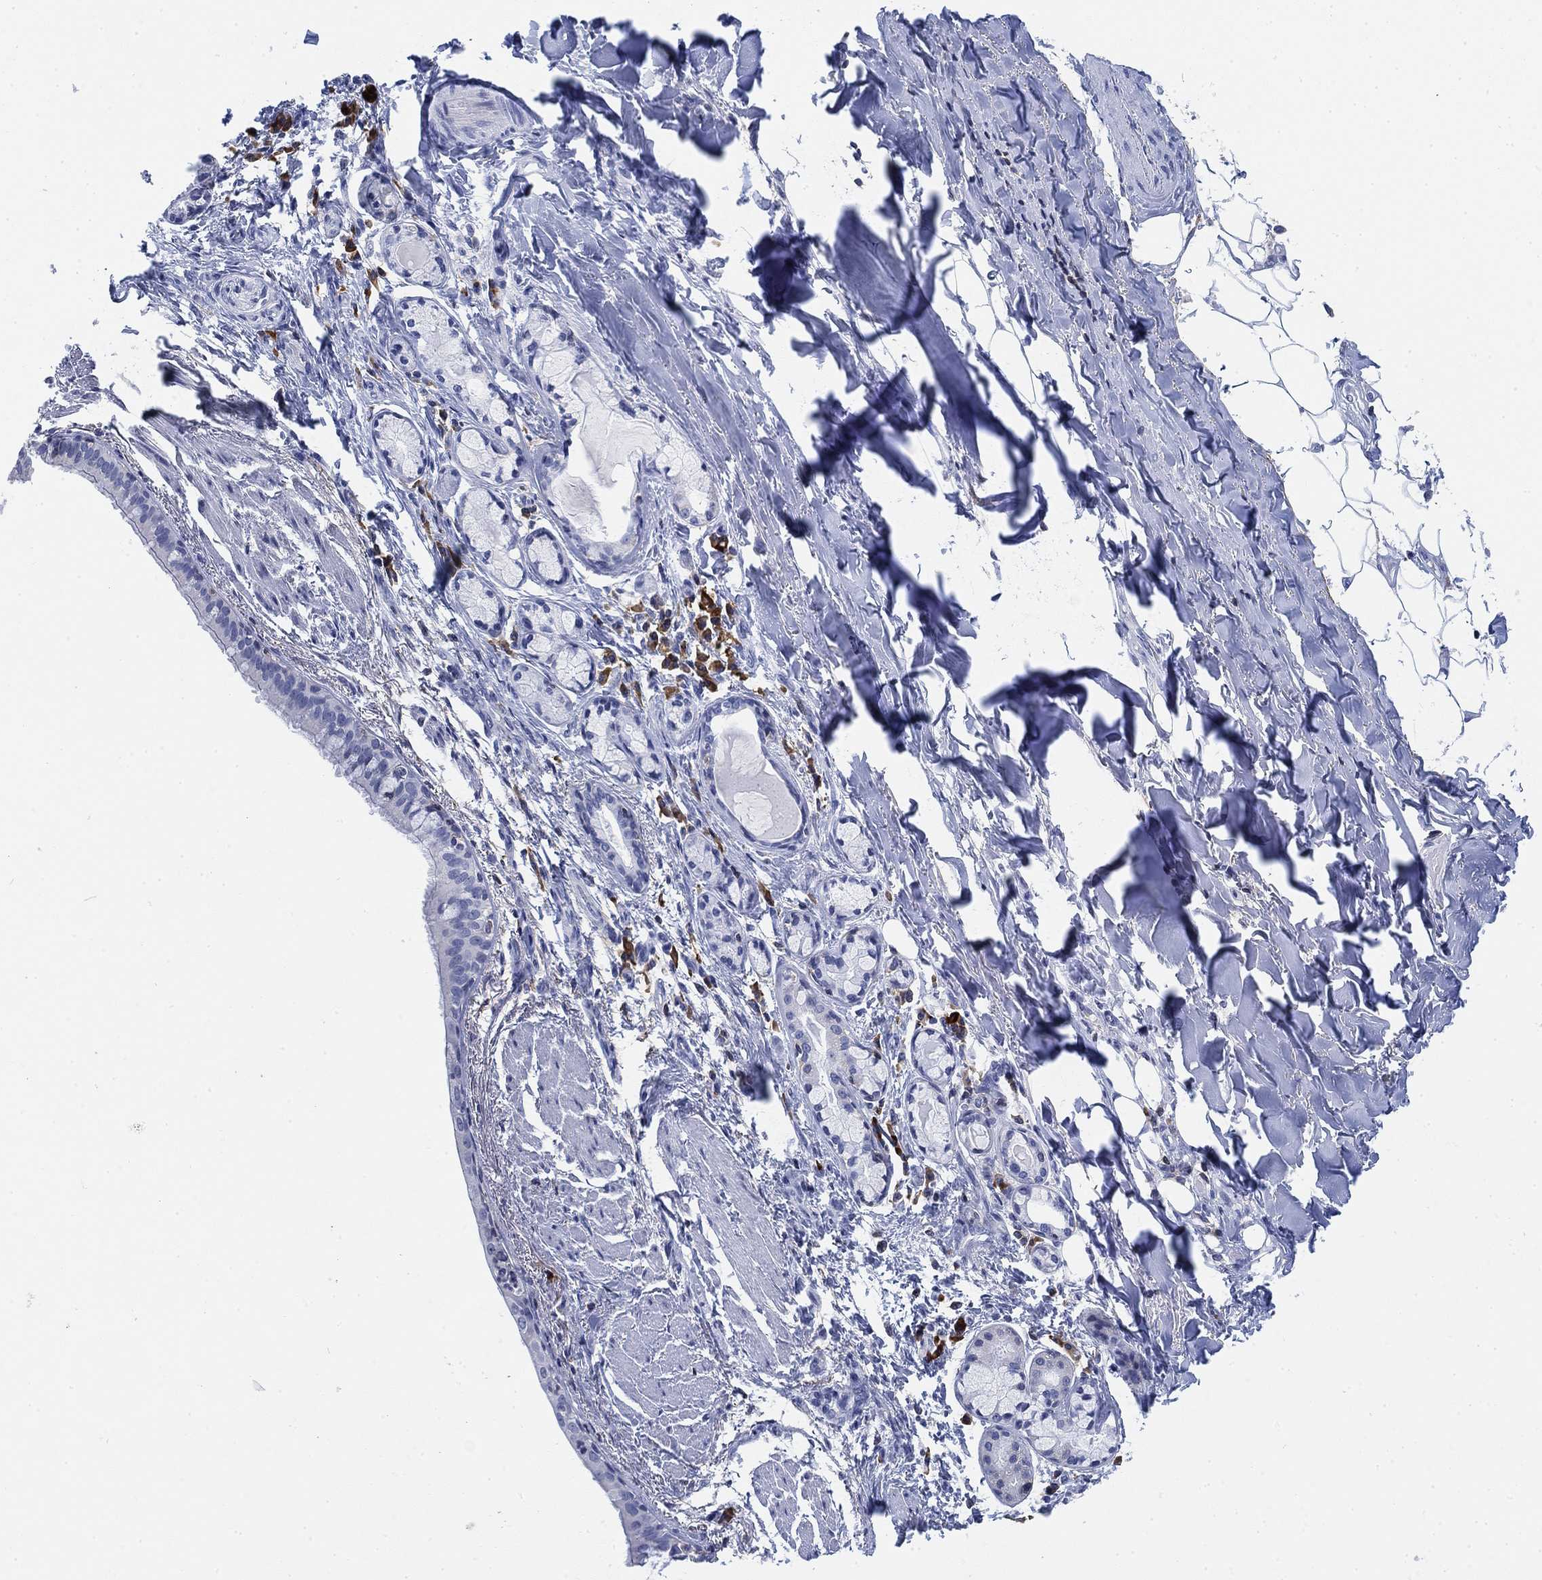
{"staining": {"intensity": "negative", "quantity": "none", "location": "none"}, "tissue": "bronchus", "cell_type": "Respiratory epithelial cells", "image_type": "normal", "snomed": [{"axis": "morphology", "description": "Normal tissue, NOS"}, {"axis": "morphology", "description": "Squamous cell carcinoma, NOS"}, {"axis": "topography", "description": "Bronchus"}, {"axis": "topography", "description": "Lung"}], "caption": "DAB immunohistochemical staining of normal bronchus demonstrates no significant staining in respiratory epithelial cells.", "gene": "FYB1", "patient": {"sex": "male", "age": 69}}